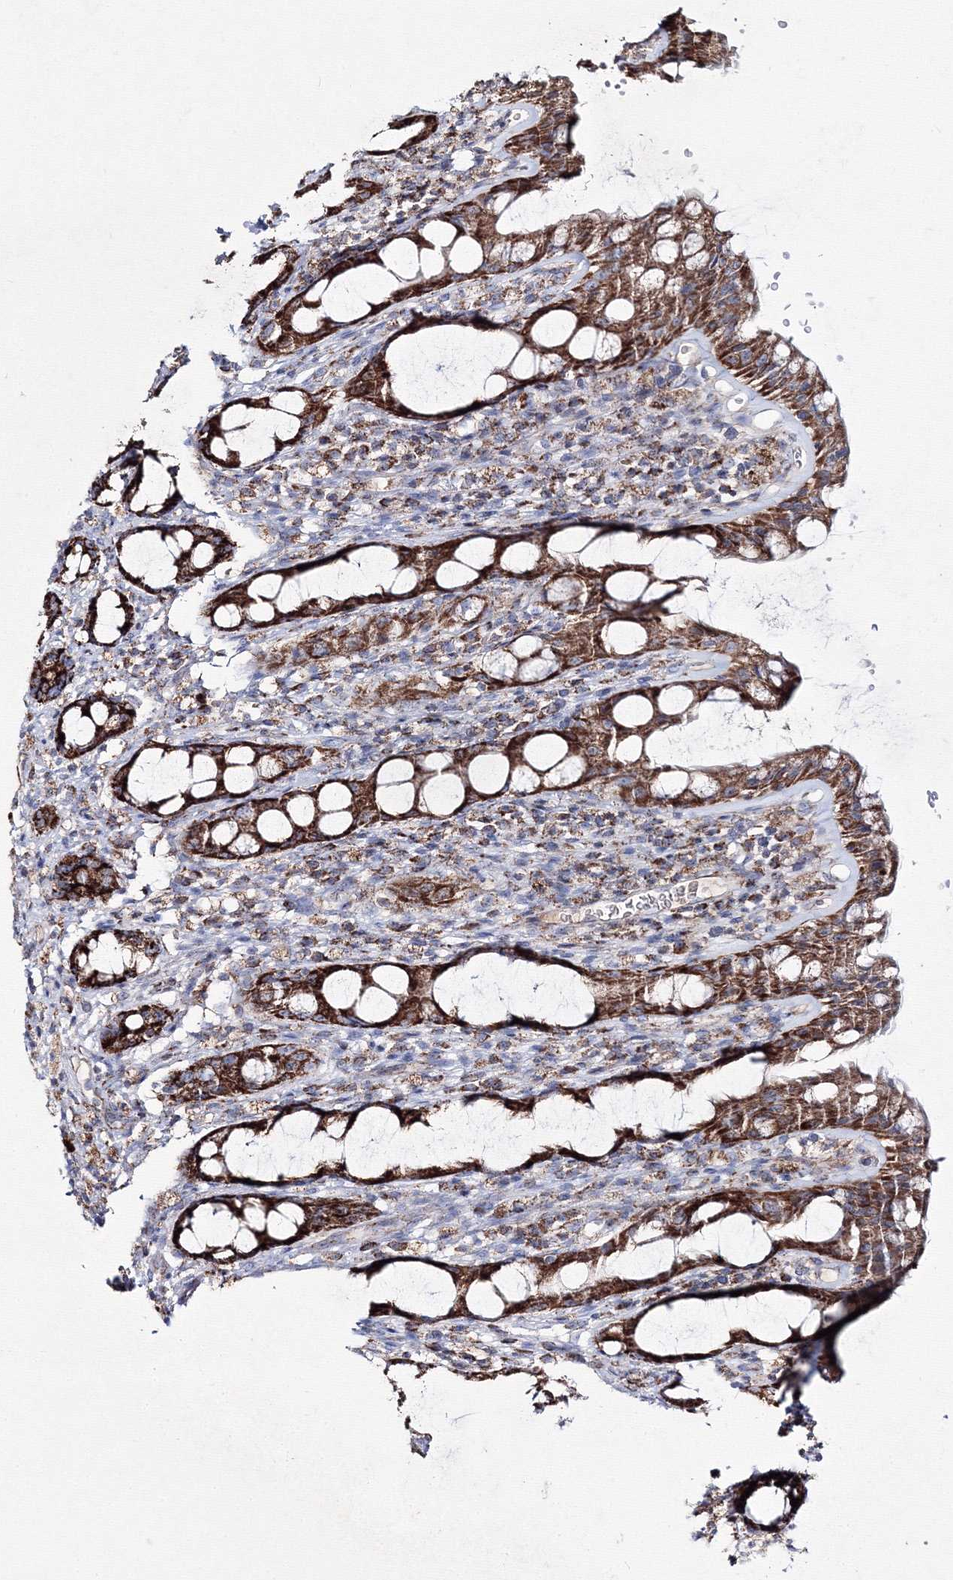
{"staining": {"intensity": "moderate", "quantity": ">75%", "location": "cytoplasmic/membranous"}, "tissue": "rectum", "cell_type": "Glandular cells", "image_type": "normal", "snomed": [{"axis": "morphology", "description": "Normal tissue, NOS"}, {"axis": "topography", "description": "Rectum"}], "caption": "The histopathology image reveals immunohistochemical staining of unremarkable rectum. There is moderate cytoplasmic/membranous staining is appreciated in approximately >75% of glandular cells. Using DAB (3,3'-diaminobenzidine) (brown) and hematoxylin (blue) stains, captured at high magnification using brightfield microscopy.", "gene": "IGSF9", "patient": {"sex": "male", "age": 44}}